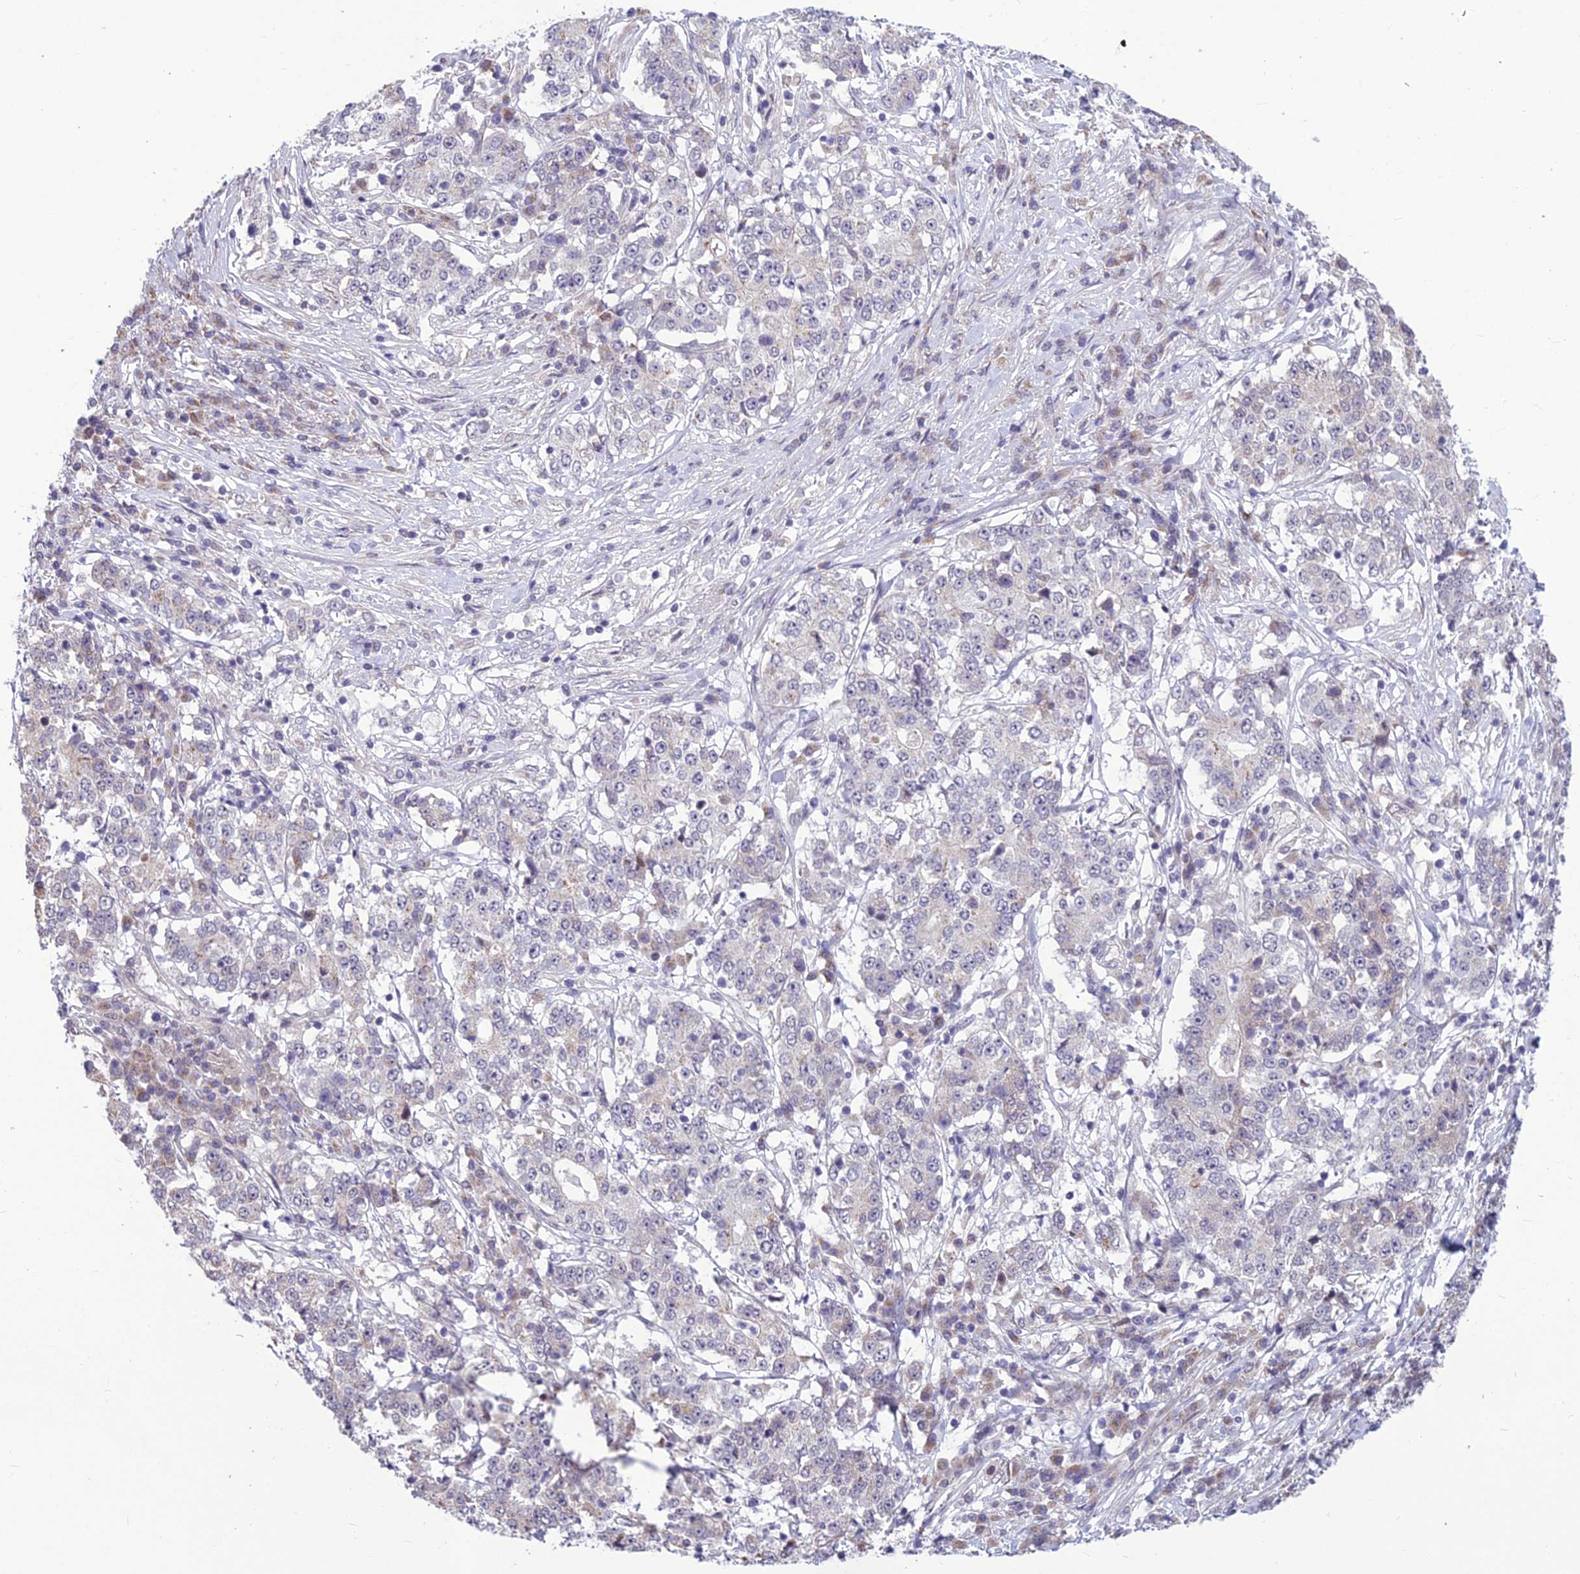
{"staining": {"intensity": "negative", "quantity": "none", "location": "none"}, "tissue": "stomach cancer", "cell_type": "Tumor cells", "image_type": "cancer", "snomed": [{"axis": "morphology", "description": "Adenocarcinoma, NOS"}, {"axis": "topography", "description": "Stomach"}], "caption": "A histopathology image of human stomach cancer (adenocarcinoma) is negative for staining in tumor cells. (IHC, brightfield microscopy, high magnification).", "gene": "FBRS", "patient": {"sex": "male", "age": 59}}